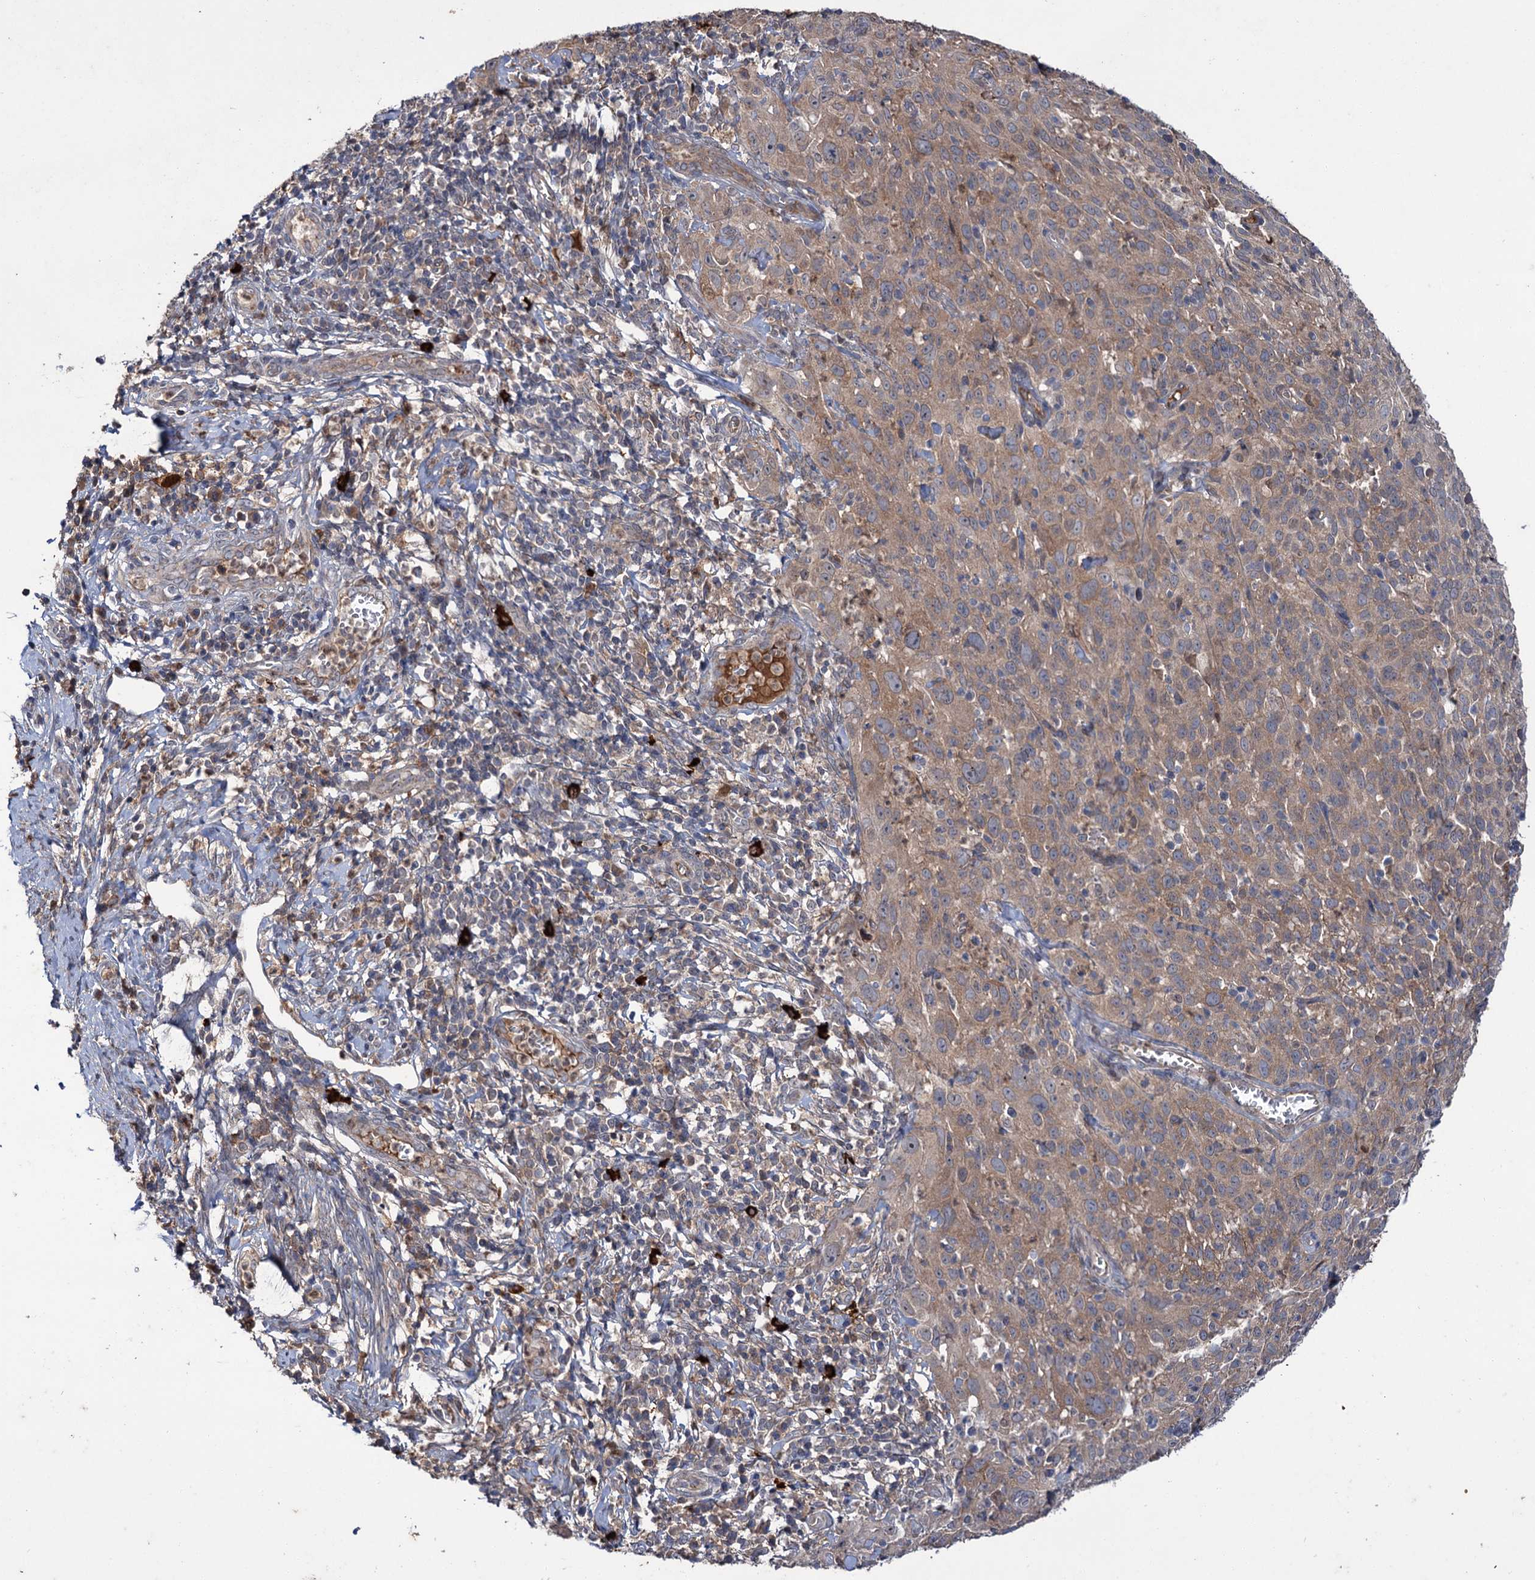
{"staining": {"intensity": "moderate", "quantity": ">75%", "location": "cytoplasmic/membranous"}, "tissue": "cervical cancer", "cell_type": "Tumor cells", "image_type": "cancer", "snomed": [{"axis": "morphology", "description": "Squamous cell carcinoma, NOS"}, {"axis": "topography", "description": "Cervix"}], "caption": "Immunohistochemistry (IHC) photomicrograph of neoplastic tissue: cervical squamous cell carcinoma stained using immunohistochemistry shows medium levels of moderate protein expression localized specifically in the cytoplasmic/membranous of tumor cells, appearing as a cytoplasmic/membranous brown color.", "gene": "PTPN3", "patient": {"sex": "female", "age": 31}}